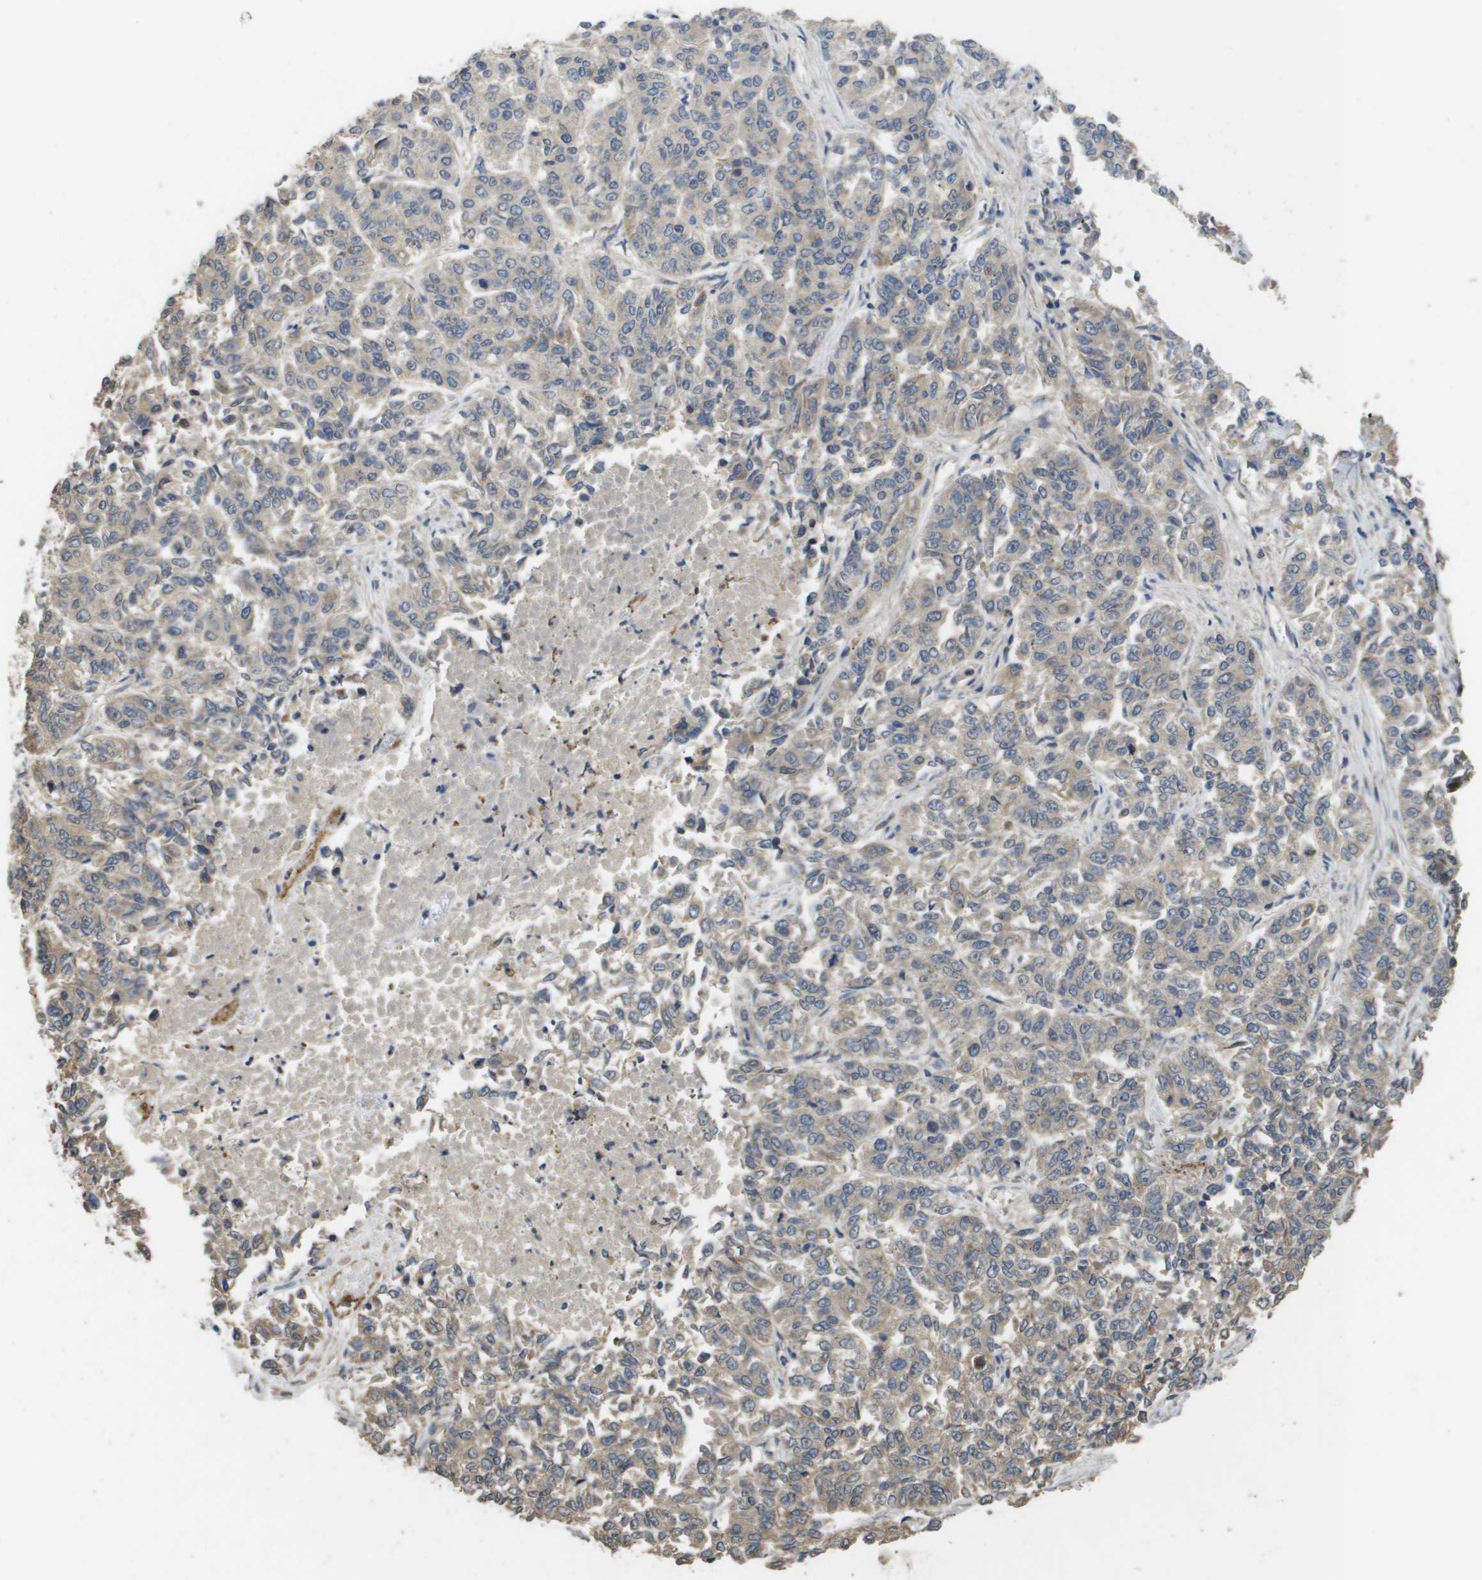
{"staining": {"intensity": "weak", "quantity": "<25%", "location": "cytoplasmic/membranous"}, "tissue": "lung cancer", "cell_type": "Tumor cells", "image_type": "cancer", "snomed": [{"axis": "morphology", "description": "Adenocarcinoma, NOS"}, {"axis": "topography", "description": "Lung"}], "caption": "Tumor cells are negative for brown protein staining in lung cancer (adenocarcinoma).", "gene": "RAB27B", "patient": {"sex": "male", "age": 84}}